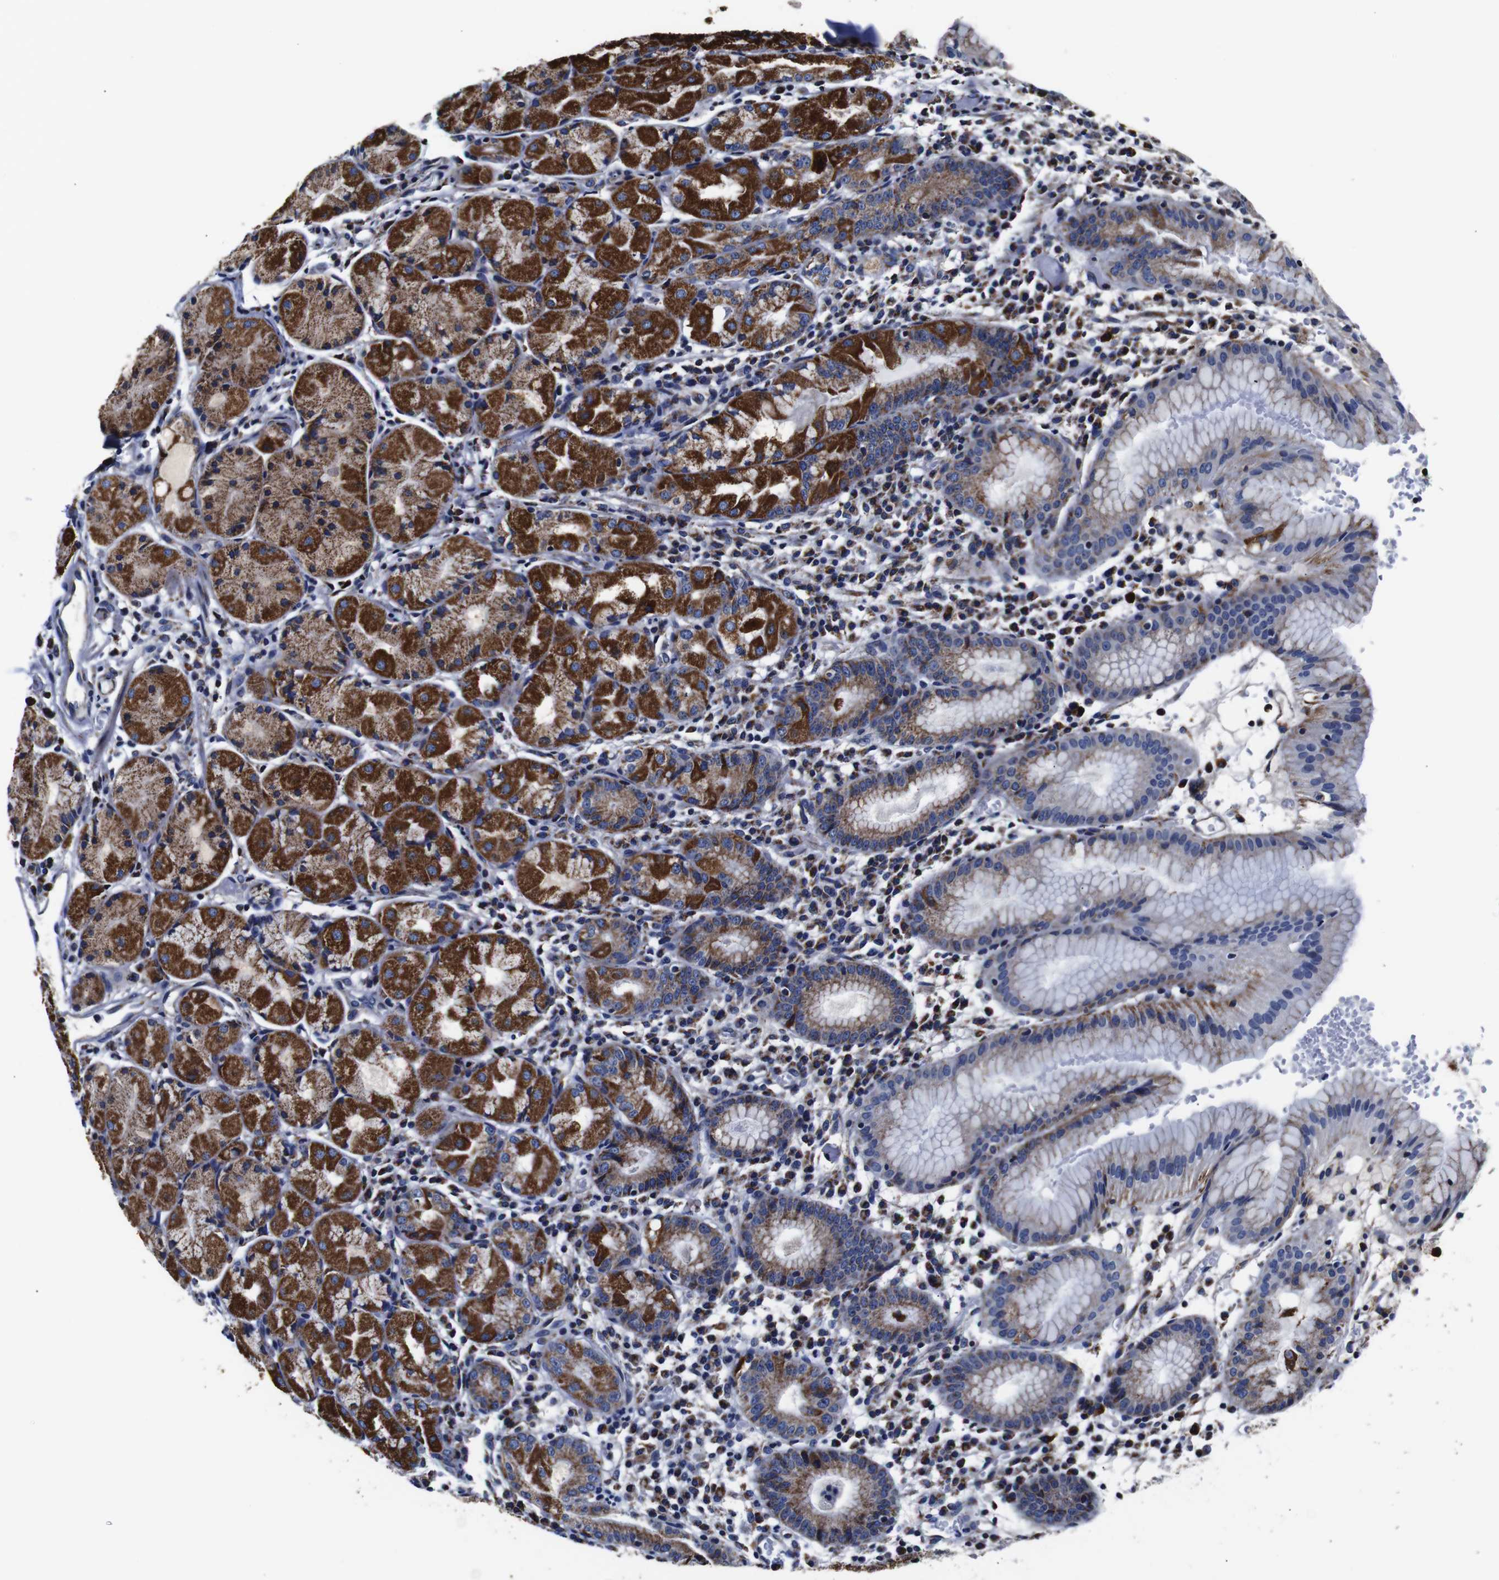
{"staining": {"intensity": "strong", "quantity": ">75%", "location": "cytoplasmic/membranous"}, "tissue": "stomach", "cell_type": "Glandular cells", "image_type": "normal", "snomed": [{"axis": "morphology", "description": "Normal tissue, NOS"}, {"axis": "topography", "description": "Stomach"}, {"axis": "topography", "description": "Stomach, lower"}], "caption": "Protein expression by immunohistochemistry (IHC) displays strong cytoplasmic/membranous staining in approximately >75% of glandular cells in unremarkable stomach.", "gene": "FKBP9", "patient": {"sex": "female", "age": 75}}